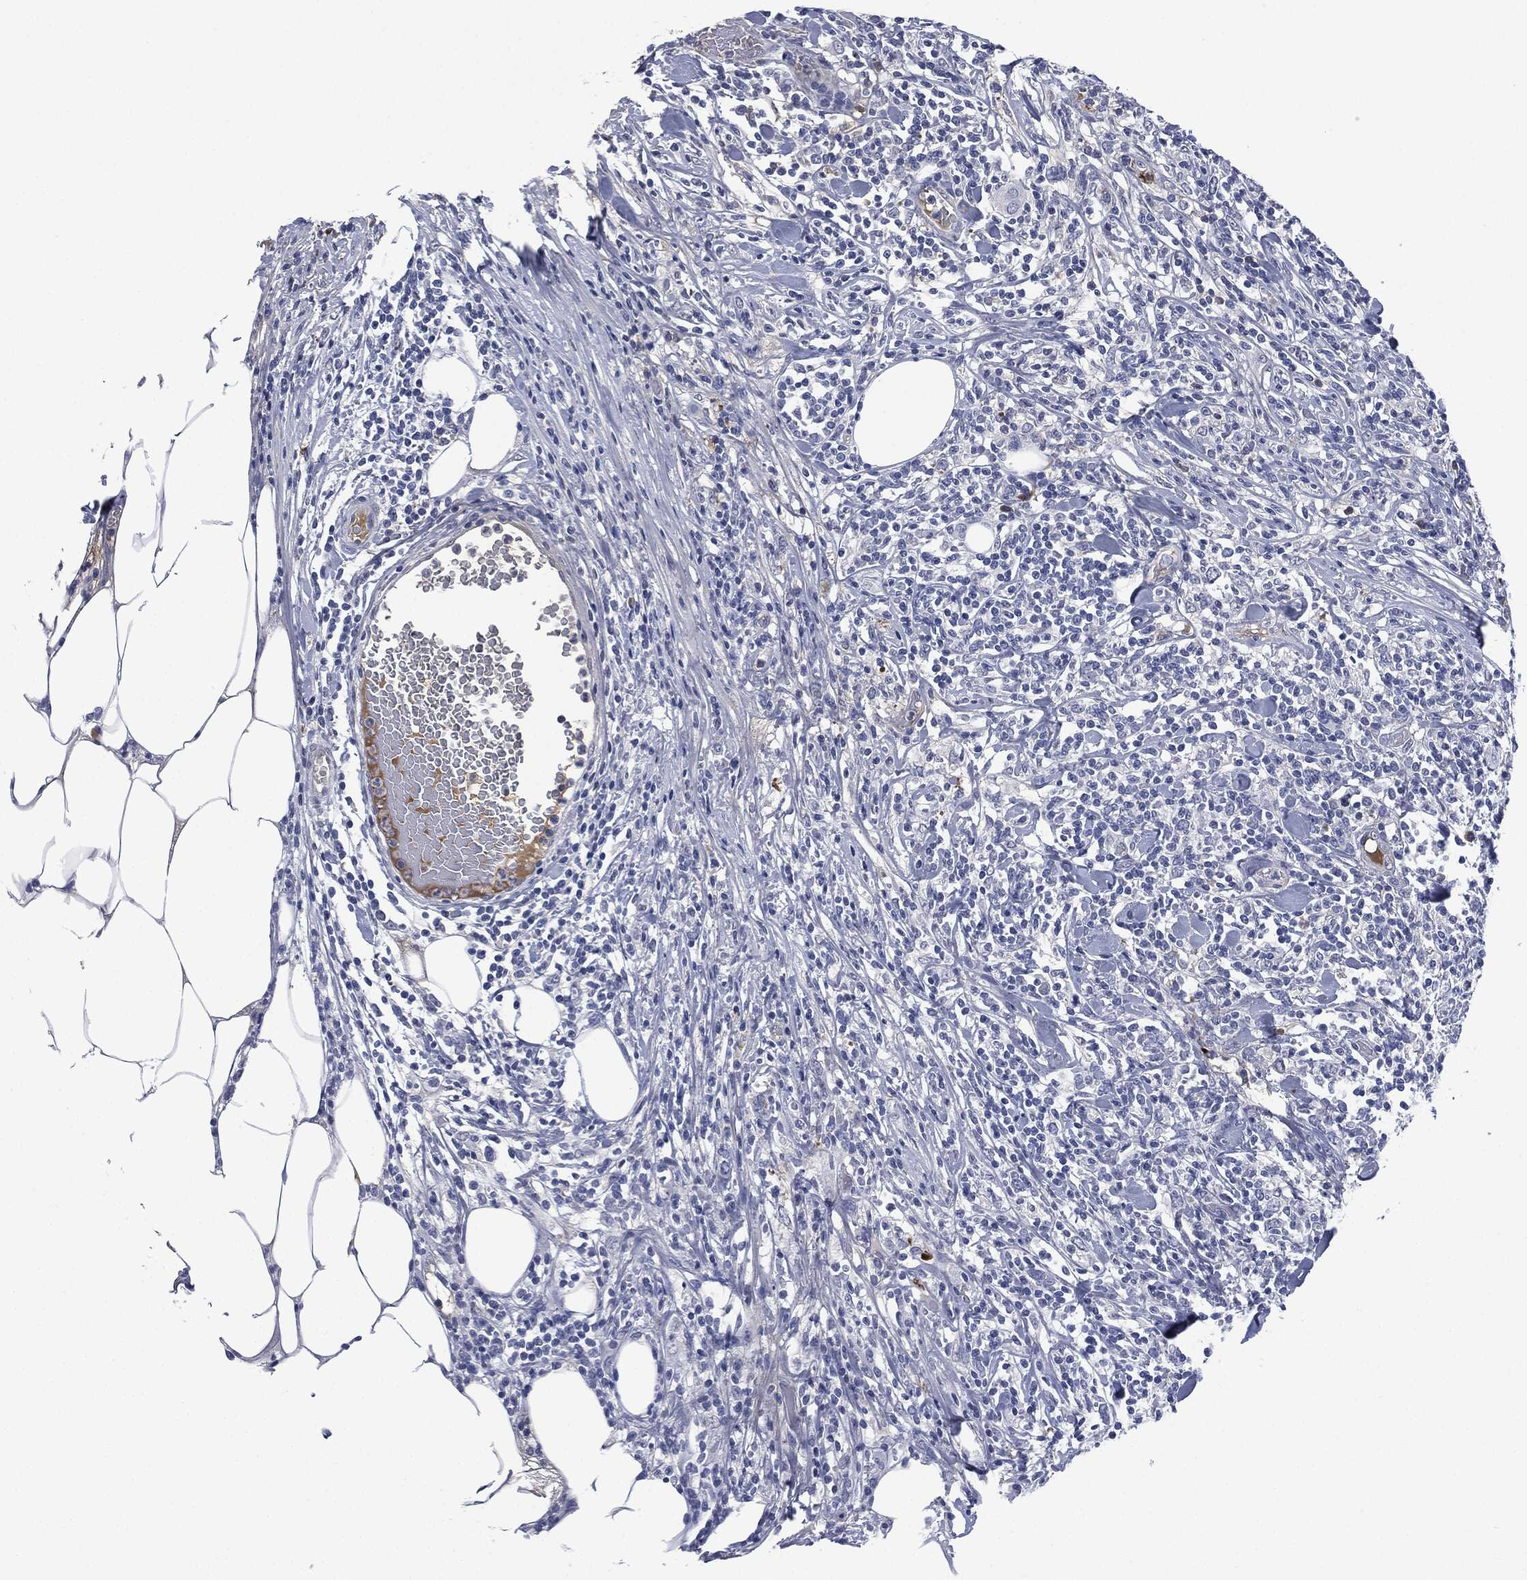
{"staining": {"intensity": "negative", "quantity": "none", "location": "none"}, "tissue": "lymphoma", "cell_type": "Tumor cells", "image_type": "cancer", "snomed": [{"axis": "morphology", "description": "Malignant lymphoma, non-Hodgkin's type, High grade"}, {"axis": "topography", "description": "Lymph node"}], "caption": "Micrograph shows no protein staining in tumor cells of malignant lymphoma, non-Hodgkin's type (high-grade) tissue. Nuclei are stained in blue.", "gene": "SIGLEC7", "patient": {"sex": "female", "age": 84}}